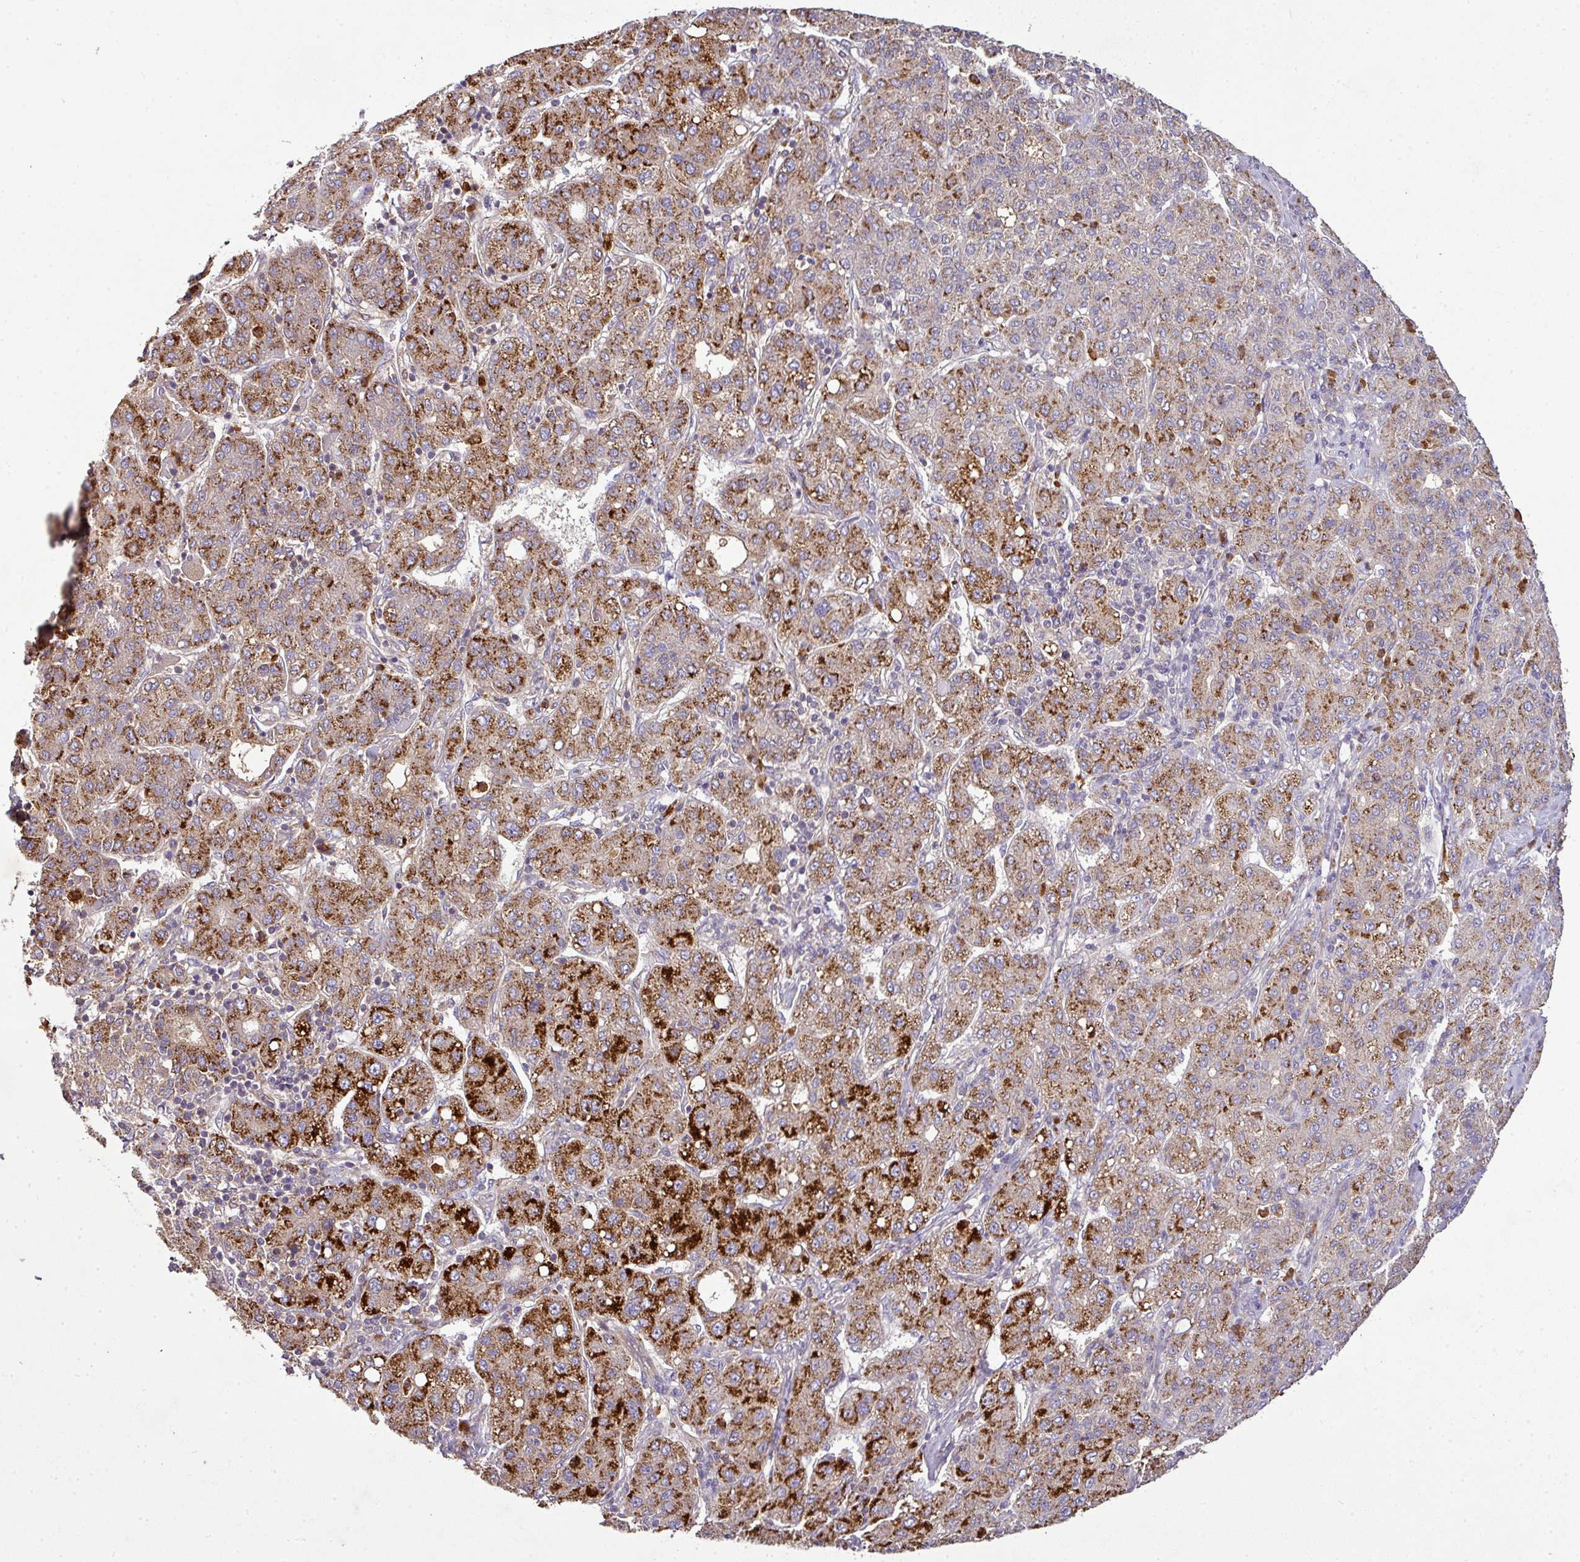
{"staining": {"intensity": "strong", "quantity": ">75%", "location": "cytoplasmic/membranous"}, "tissue": "liver cancer", "cell_type": "Tumor cells", "image_type": "cancer", "snomed": [{"axis": "morphology", "description": "Carcinoma, Hepatocellular, NOS"}, {"axis": "topography", "description": "Liver"}], "caption": "Human liver hepatocellular carcinoma stained with a protein marker reveals strong staining in tumor cells.", "gene": "CAB39L", "patient": {"sex": "male", "age": 65}}